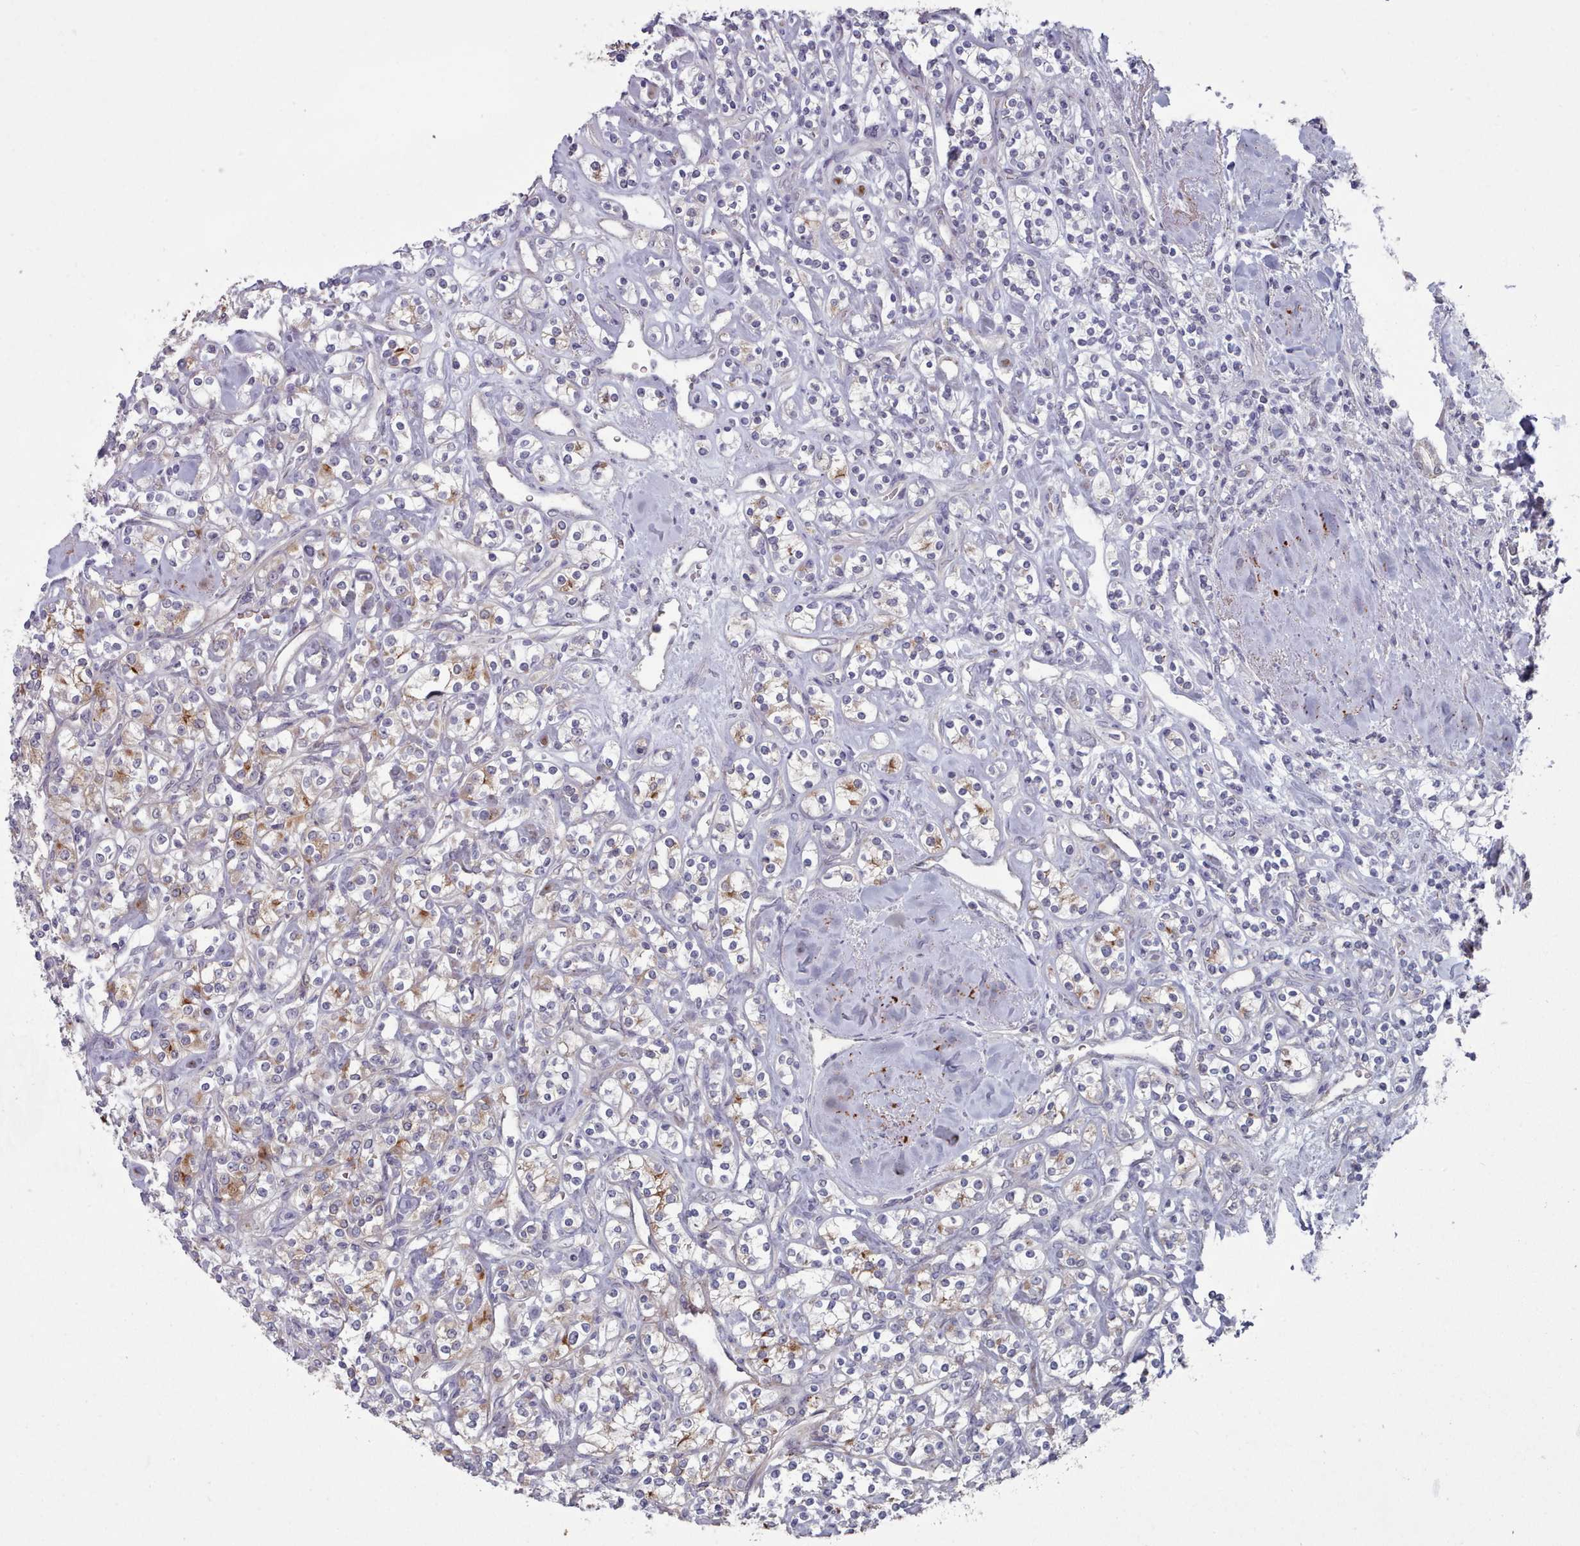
{"staining": {"intensity": "moderate", "quantity": "<25%", "location": "cytoplasmic/membranous"}, "tissue": "renal cancer", "cell_type": "Tumor cells", "image_type": "cancer", "snomed": [{"axis": "morphology", "description": "Adenocarcinoma, NOS"}, {"axis": "topography", "description": "Kidney"}], "caption": "A brown stain shows moderate cytoplasmic/membranous expression of a protein in human renal adenocarcinoma tumor cells.", "gene": "TRARG1", "patient": {"sex": "male", "age": 77}}